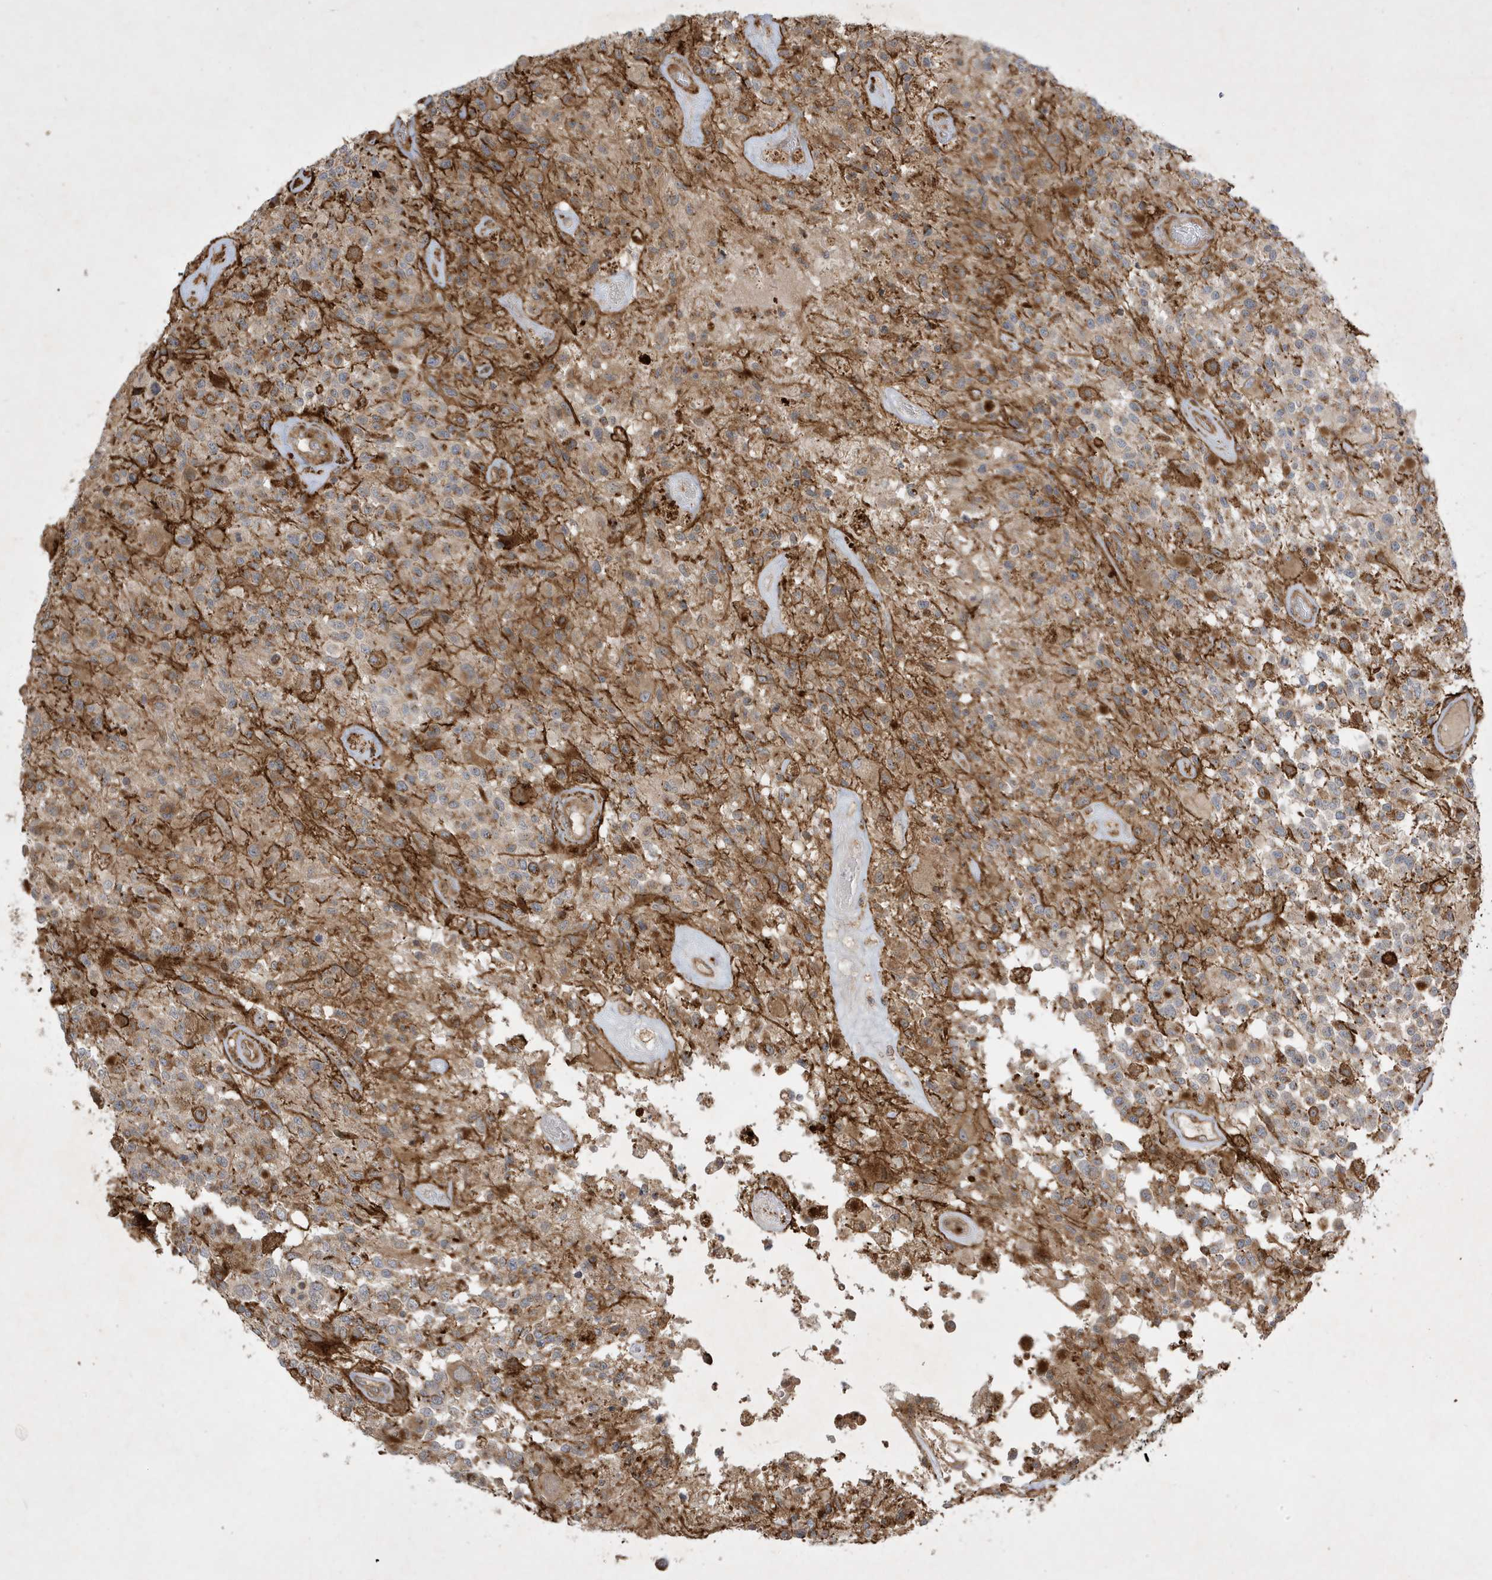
{"staining": {"intensity": "weak", "quantity": "25%-75%", "location": "cytoplasmic/membranous"}, "tissue": "glioma", "cell_type": "Tumor cells", "image_type": "cancer", "snomed": [{"axis": "morphology", "description": "Glioma, malignant, High grade"}, {"axis": "morphology", "description": "Glioblastoma, NOS"}, {"axis": "topography", "description": "Brain"}], "caption": "A brown stain shows weak cytoplasmic/membranous staining of a protein in human malignant high-grade glioma tumor cells.", "gene": "IFT57", "patient": {"sex": "male", "age": 60}}